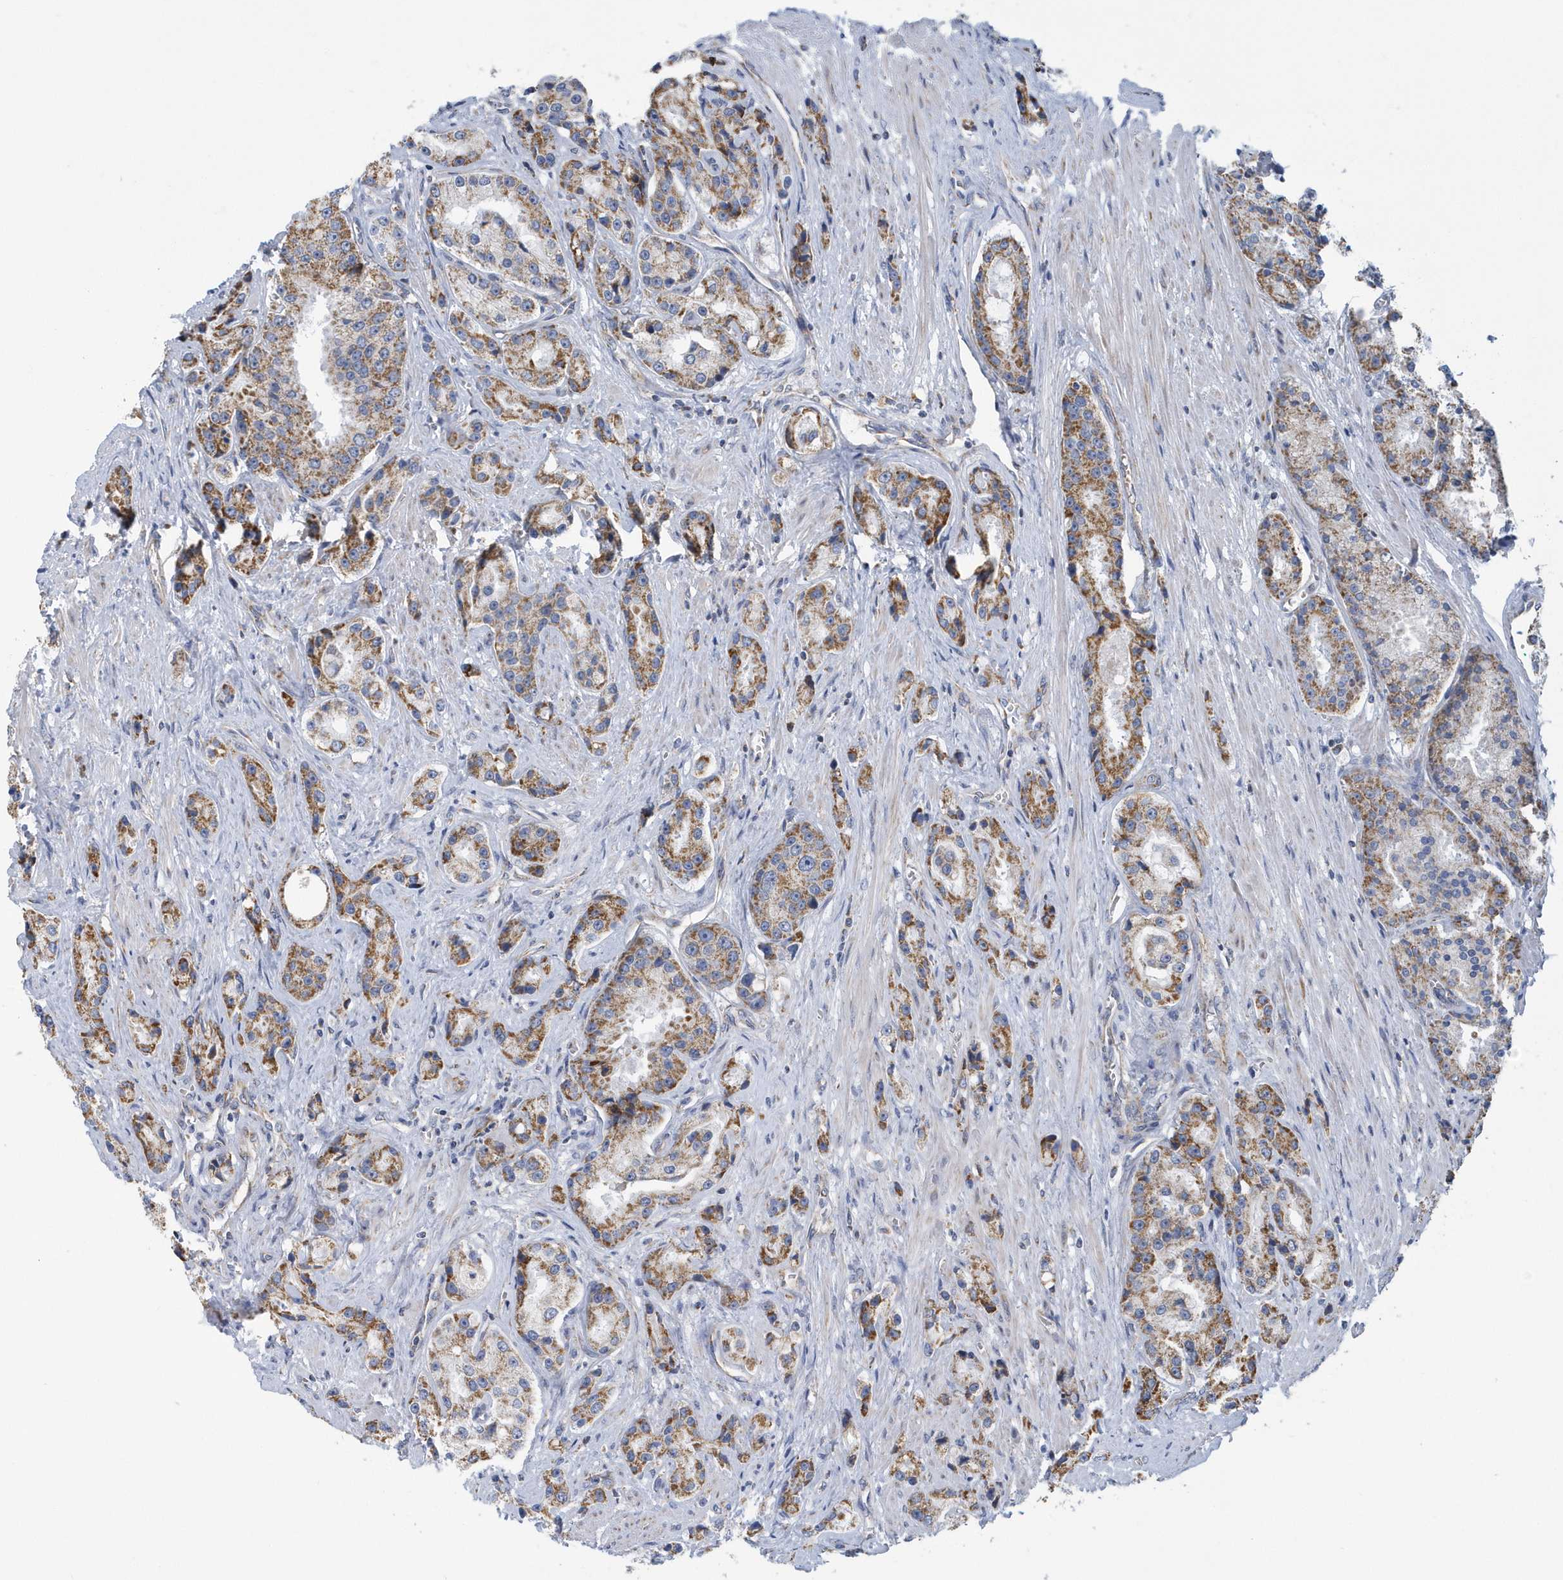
{"staining": {"intensity": "moderate", "quantity": ">75%", "location": "cytoplasmic/membranous"}, "tissue": "prostate cancer", "cell_type": "Tumor cells", "image_type": "cancer", "snomed": [{"axis": "morphology", "description": "Adenocarcinoma, High grade"}, {"axis": "topography", "description": "Prostate"}], "caption": "Prostate cancer (adenocarcinoma (high-grade)) was stained to show a protein in brown. There is medium levels of moderate cytoplasmic/membranous staining in approximately >75% of tumor cells. (Brightfield microscopy of DAB IHC at high magnification).", "gene": "VWA5B2", "patient": {"sex": "male", "age": 60}}